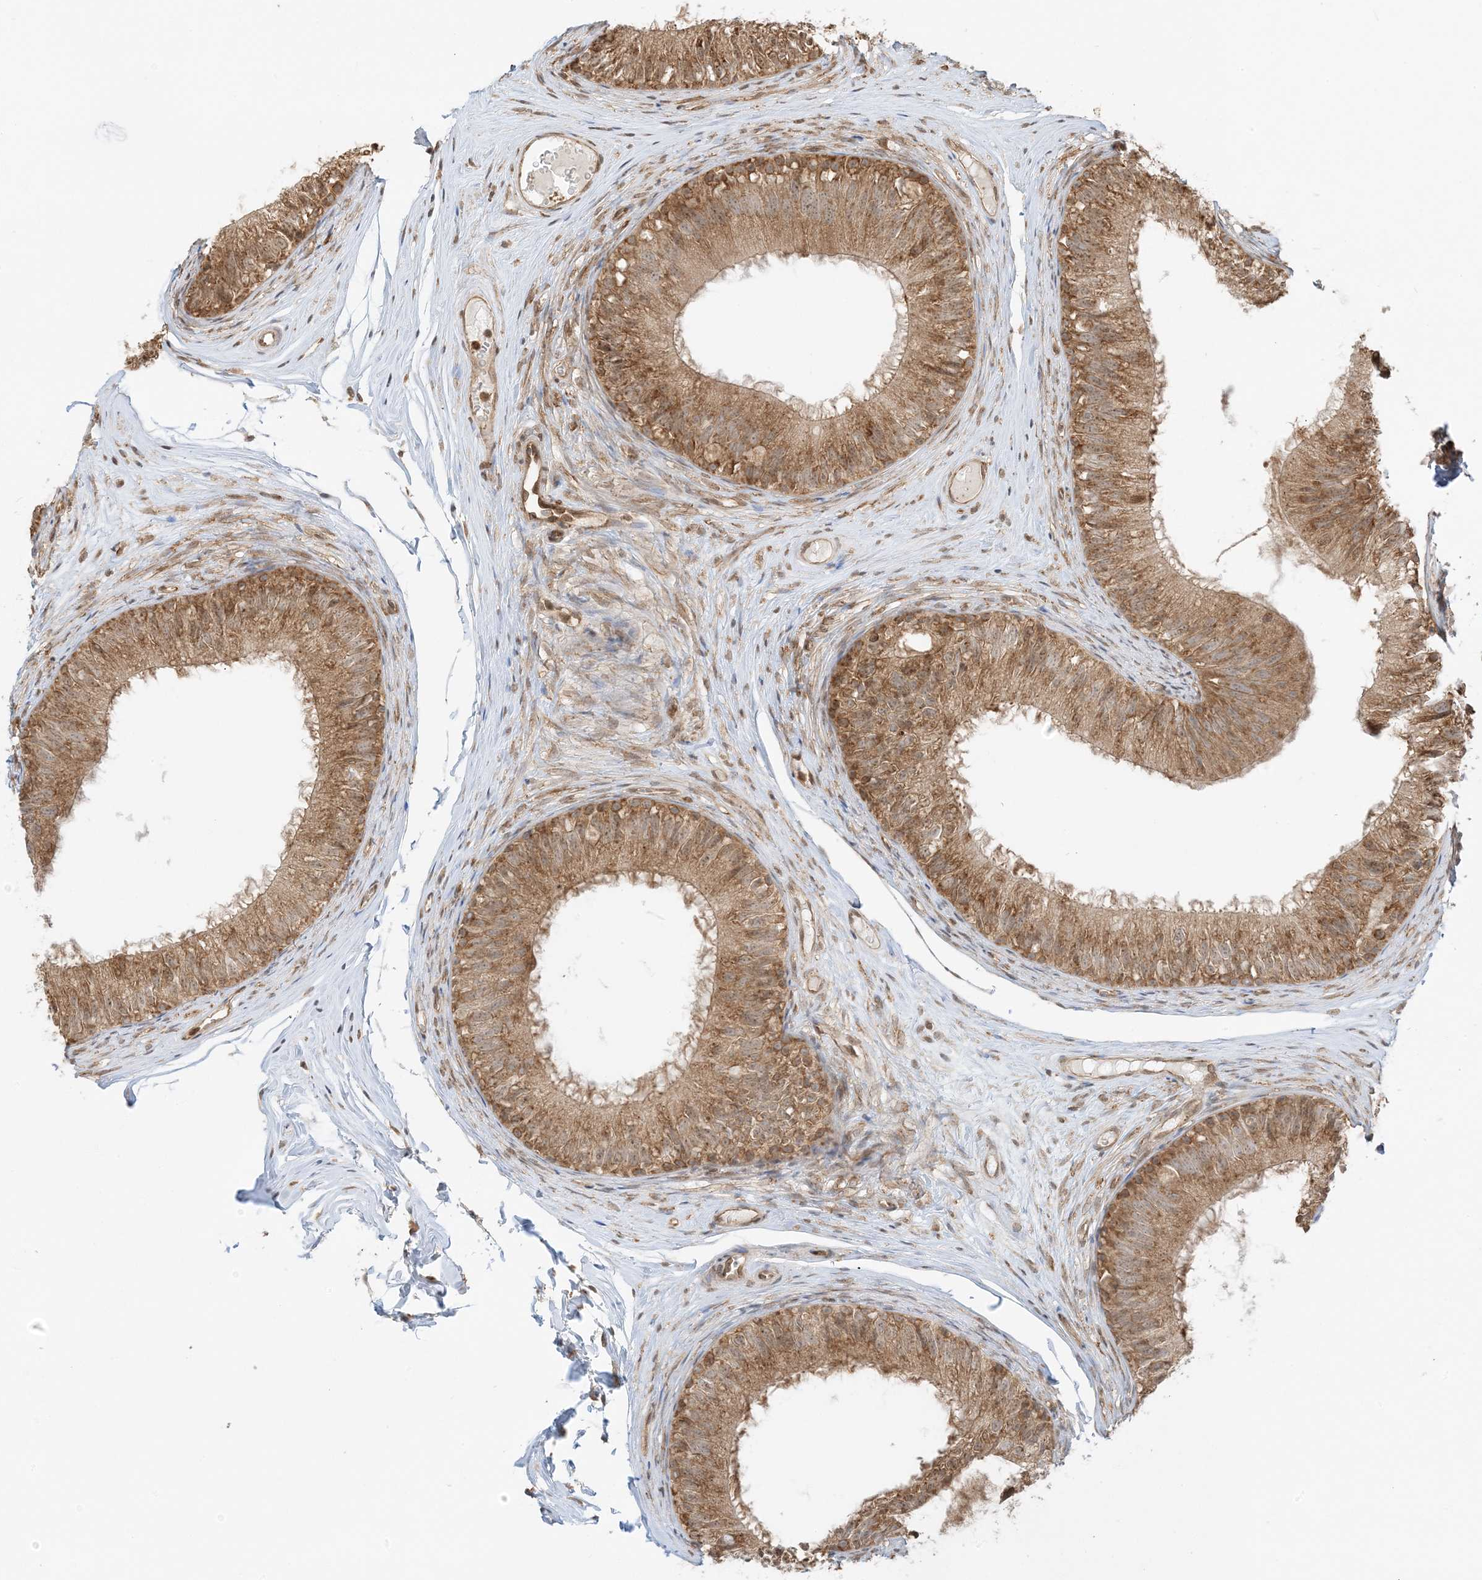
{"staining": {"intensity": "moderate", "quantity": ">75%", "location": "cytoplasmic/membranous"}, "tissue": "epididymis", "cell_type": "Glandular cells", "image_type": "normal", "snomed": [{"axis": "morphology", "description": "Normal tissue, NOS"}, {"axis": "morphology", "description": "Seminoma in situ"}, {"axis": "topography", "description": "Testis"}, {"axis": "topography", "description": "Epididymis"}], "caption": "Glandular cells exhibit moderate cytoplasmic/membranous staining in about >75% of cells in unremarkable epididymis. (DAB (3,3'-diaminobenzidine) IHC with brightfield microscopy, high magnification).", "gene": "UBAP2L", "patient": {"sex": "male", "age": 28}}